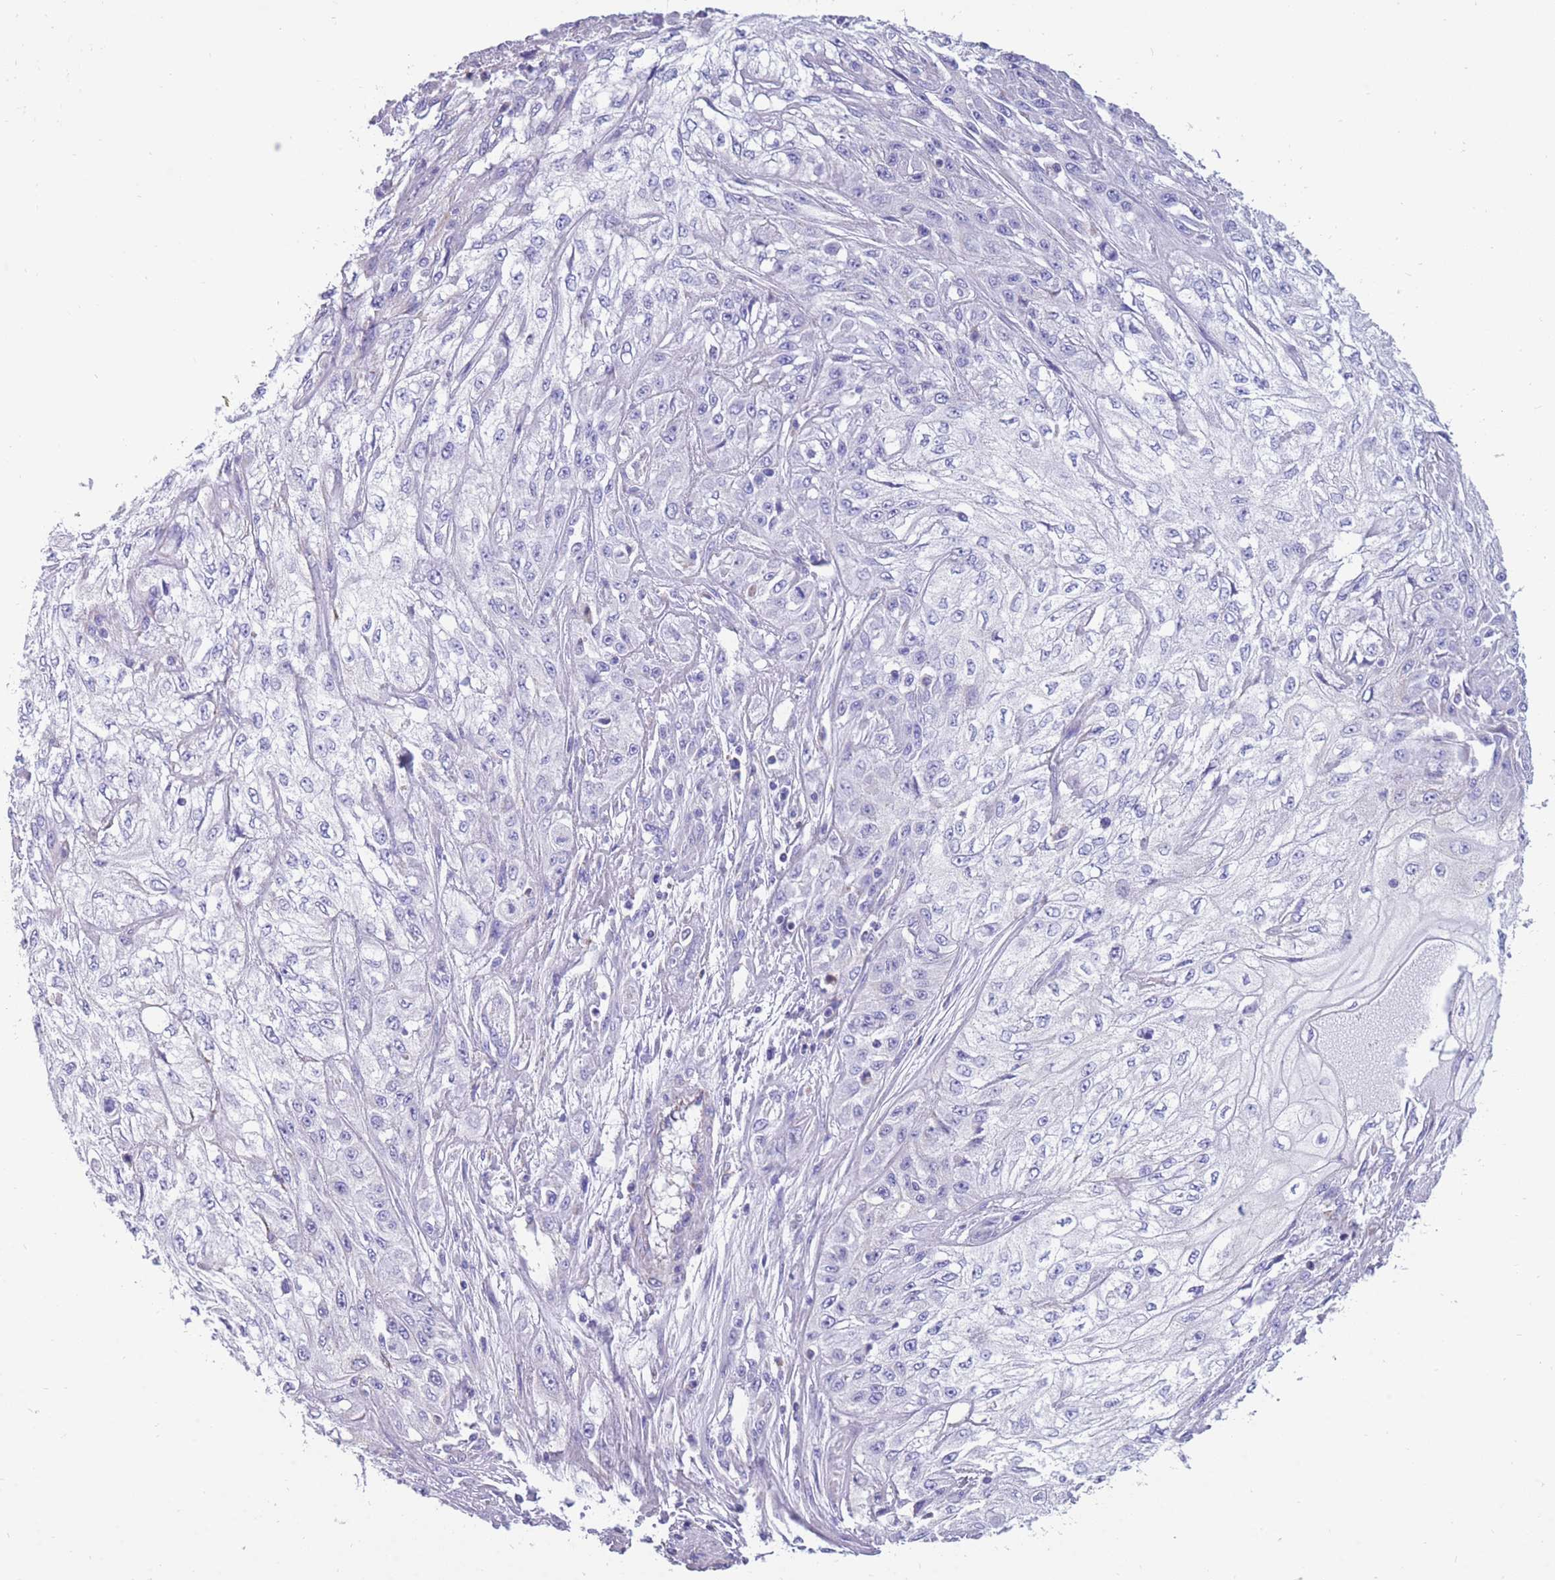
{"staining": {"intensity": "negative", "quantity": "none", "location": "none"}, "tissue": "skin cancer", "cell_type": "Tumor cells", "image_type": "cancer", "snomed": [{"axis": "morphology", "description": "Squamous cell carcinoma, NOS"}, {"axis": "morphology", "description": "Squamous cell carcinoma, metastatic, NOS"}, {"axis": "topography", "description": "Skin"}, {"axis": "topography", "description": "Lymph node"}], "caption": "Skin cancer was stained to show a protein in brown. There is no significant staining in tumor cells.", "gene": "INTS2", "patient": {"sex": "male", "age": 75}}